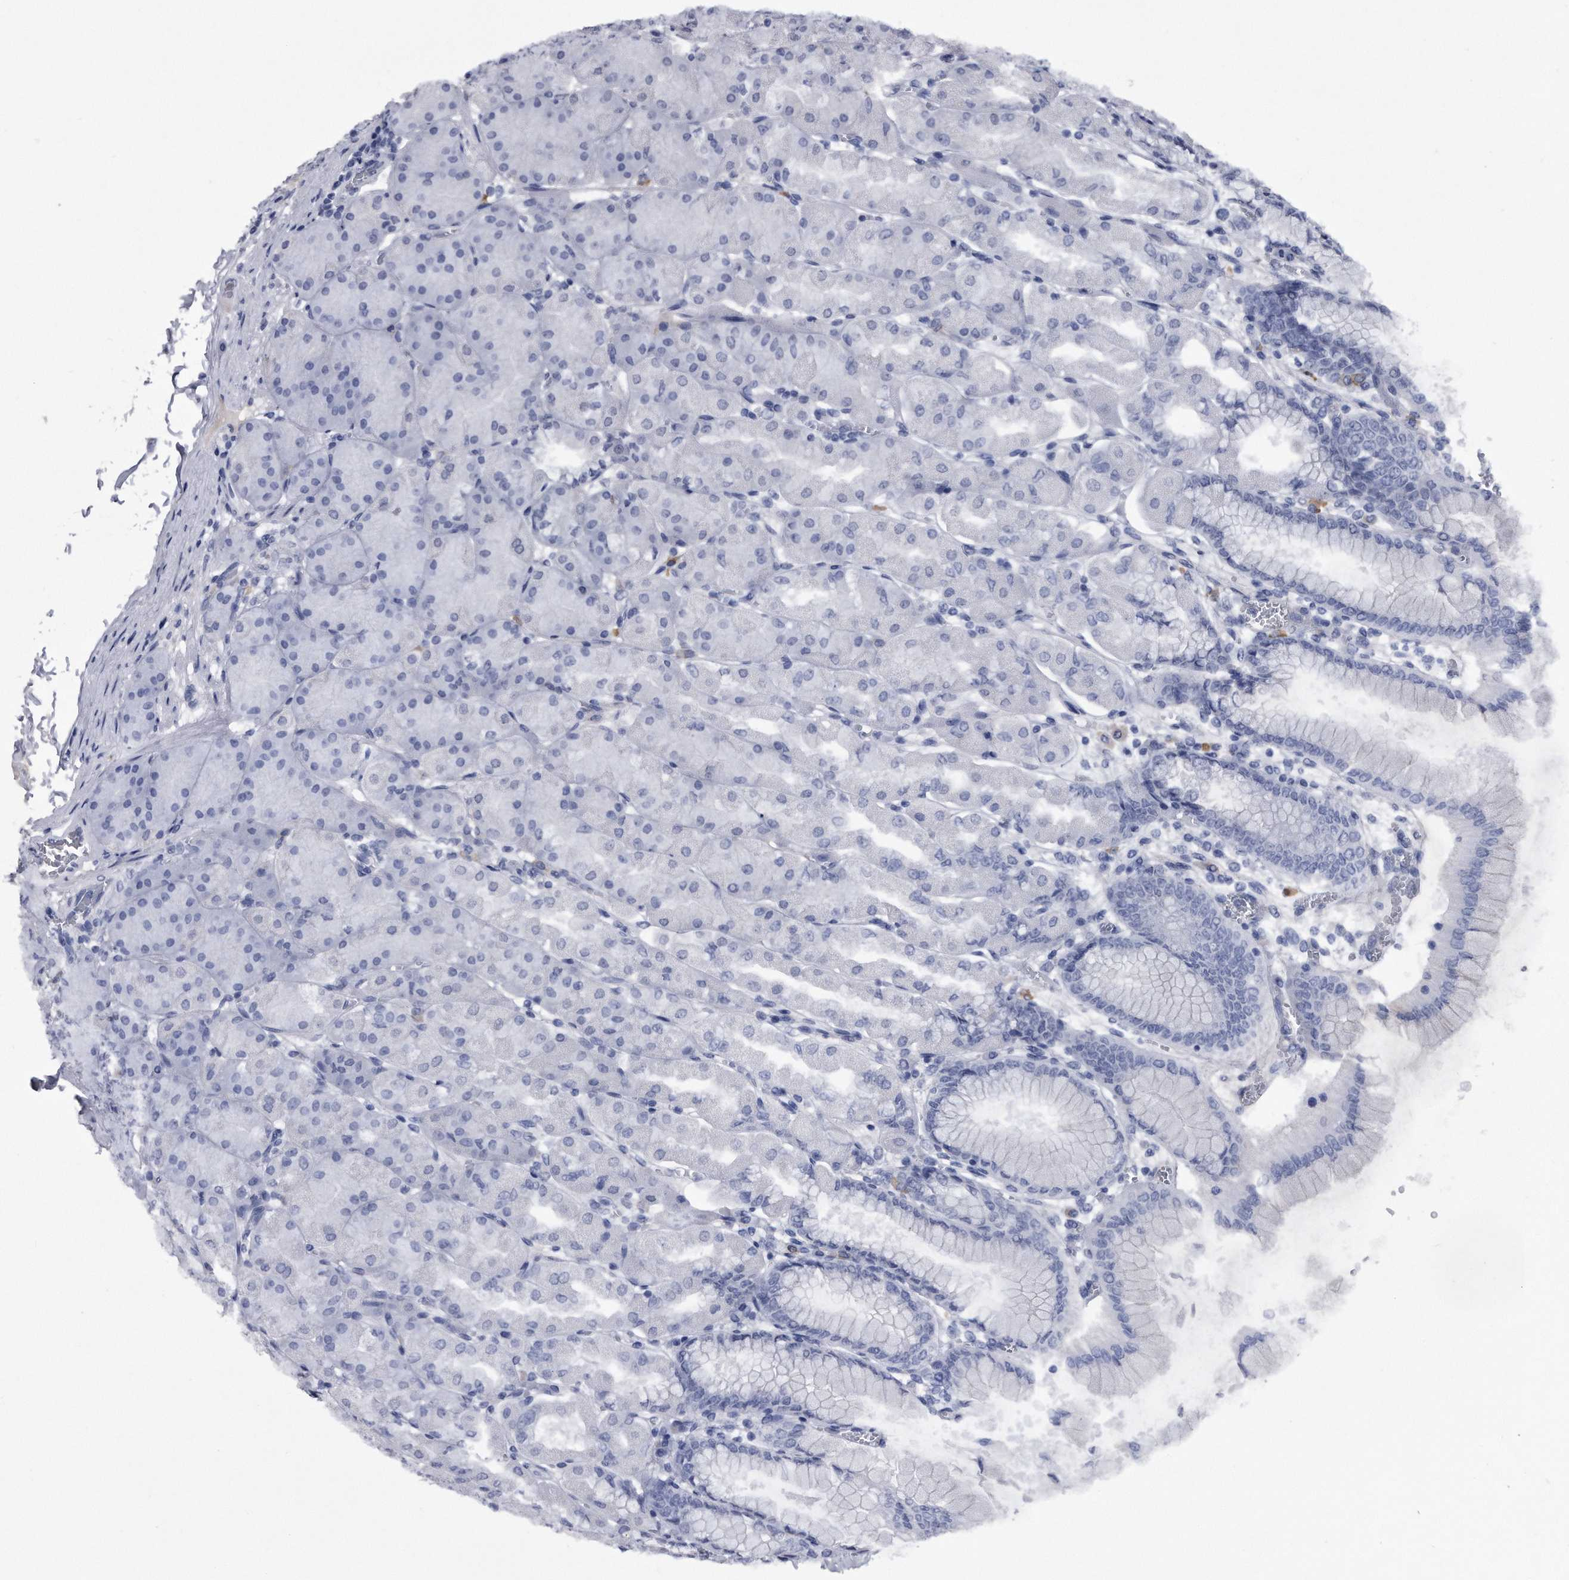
{"staining": {"intensity": "negative", "quantity": "none", "location": "none"}, "tissue": "stomach", "cell_type": "Glandular cells", "image_type": "normal", "snomed": [{"axis": "morphology", "description": "Normal tissue, NOS"}, {"axis": "topography", "description": "Stomach, upper"}], "caption": "IHC image of benign stomach: stomach stained with DAB (3,3'-diaminobenzidine) displays no significant protein staining in glandular cells.", "gene": "KCTD8", "patient": {"sex": "female", "age": 56}}